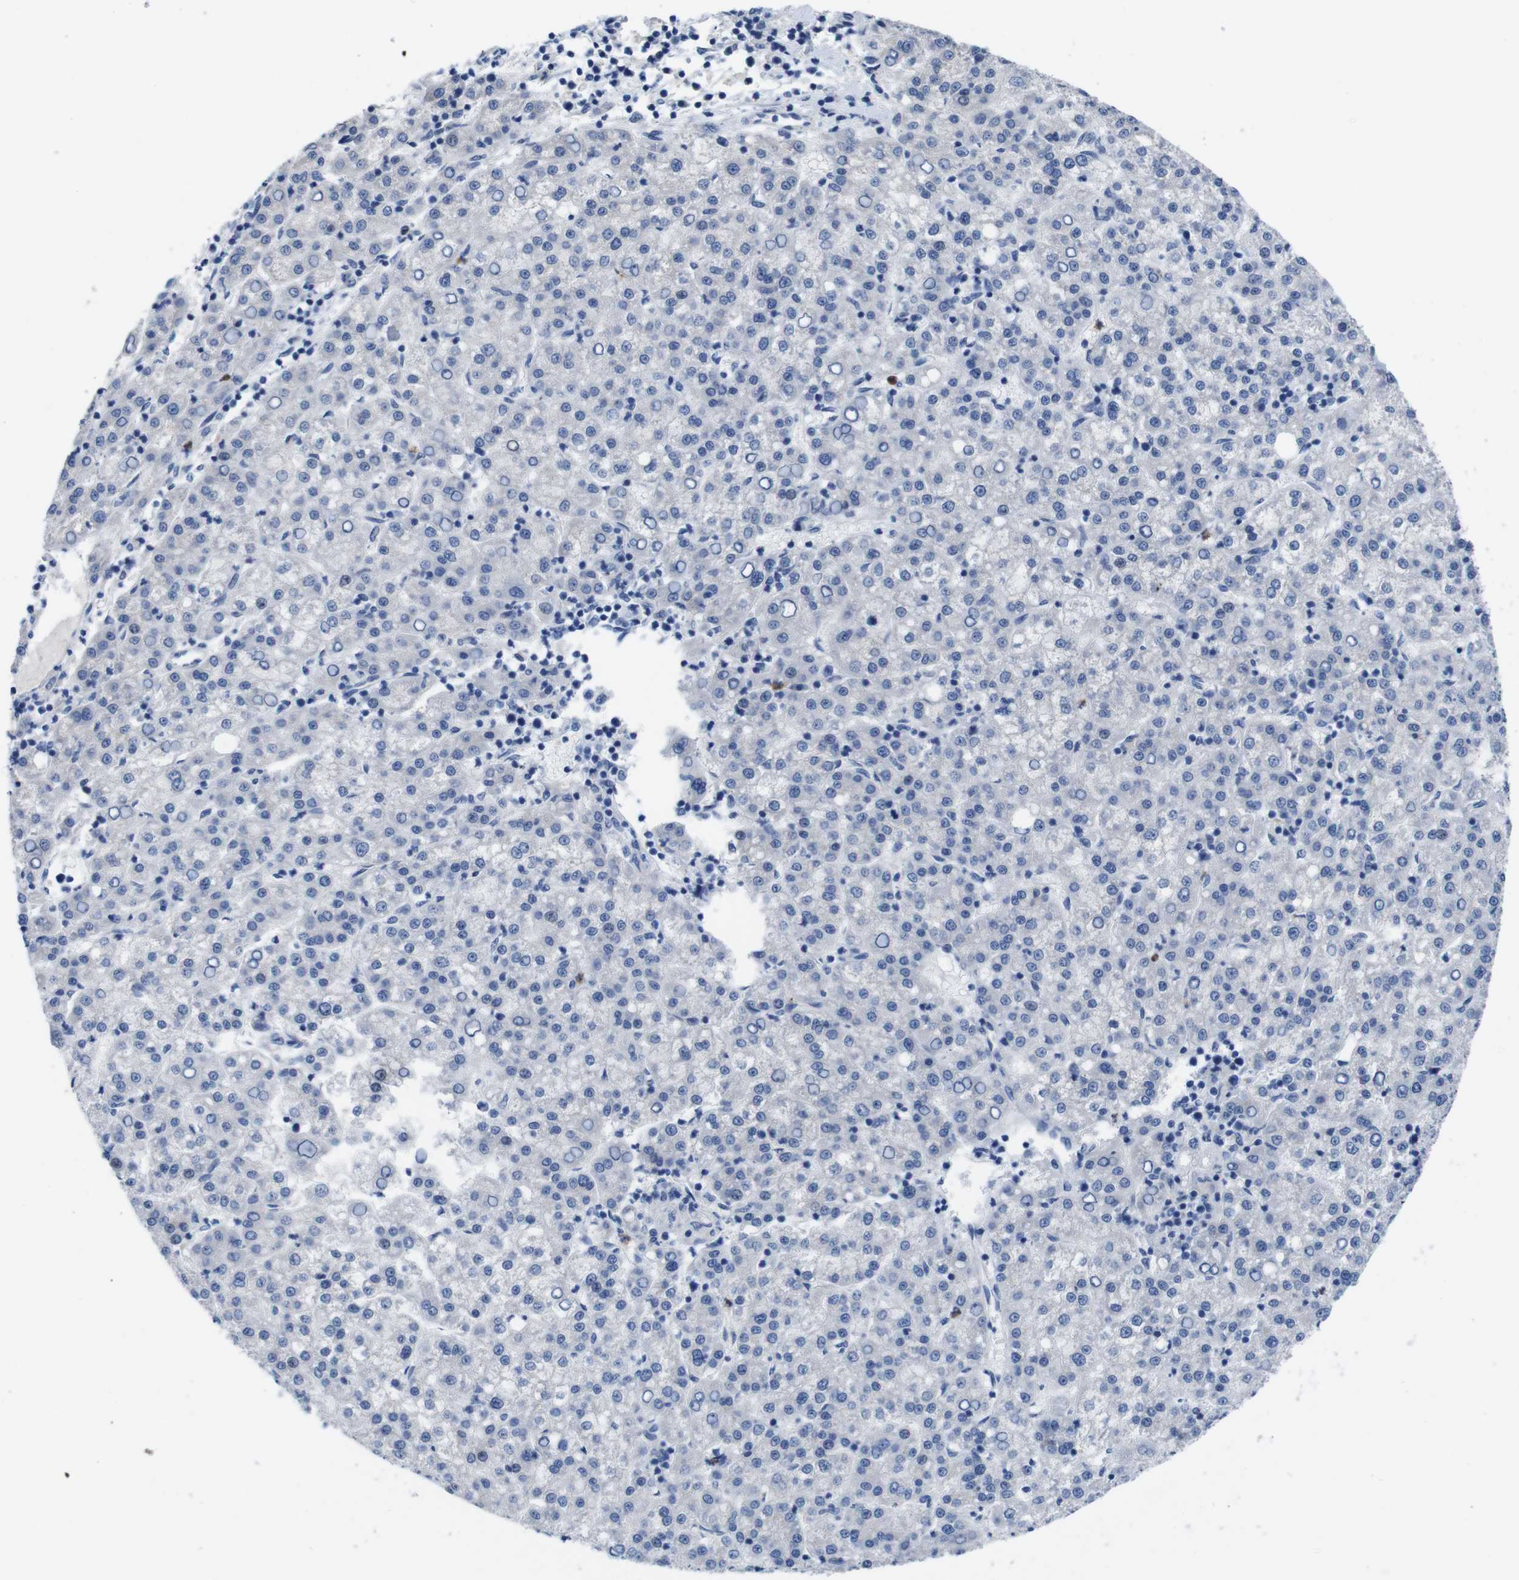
{"staining": {"intensity": "negative", "quantity": "none", "location": "none"}, "tissue": "liver cancer", "cell_type": "Tumor cells", "image_type": "cancer", "snomed": [{"axis": "morphology", "description": "Carcinoma, Hepatocellular, NOS"}, {"axis": "topography", "description": "Liver"}], "caption": "Tumor cells are negative for protein expression in human hepatocellular carcinoma (liver).", "gene": "C1RL", "patient": {"sex": "female", "age": 58}}